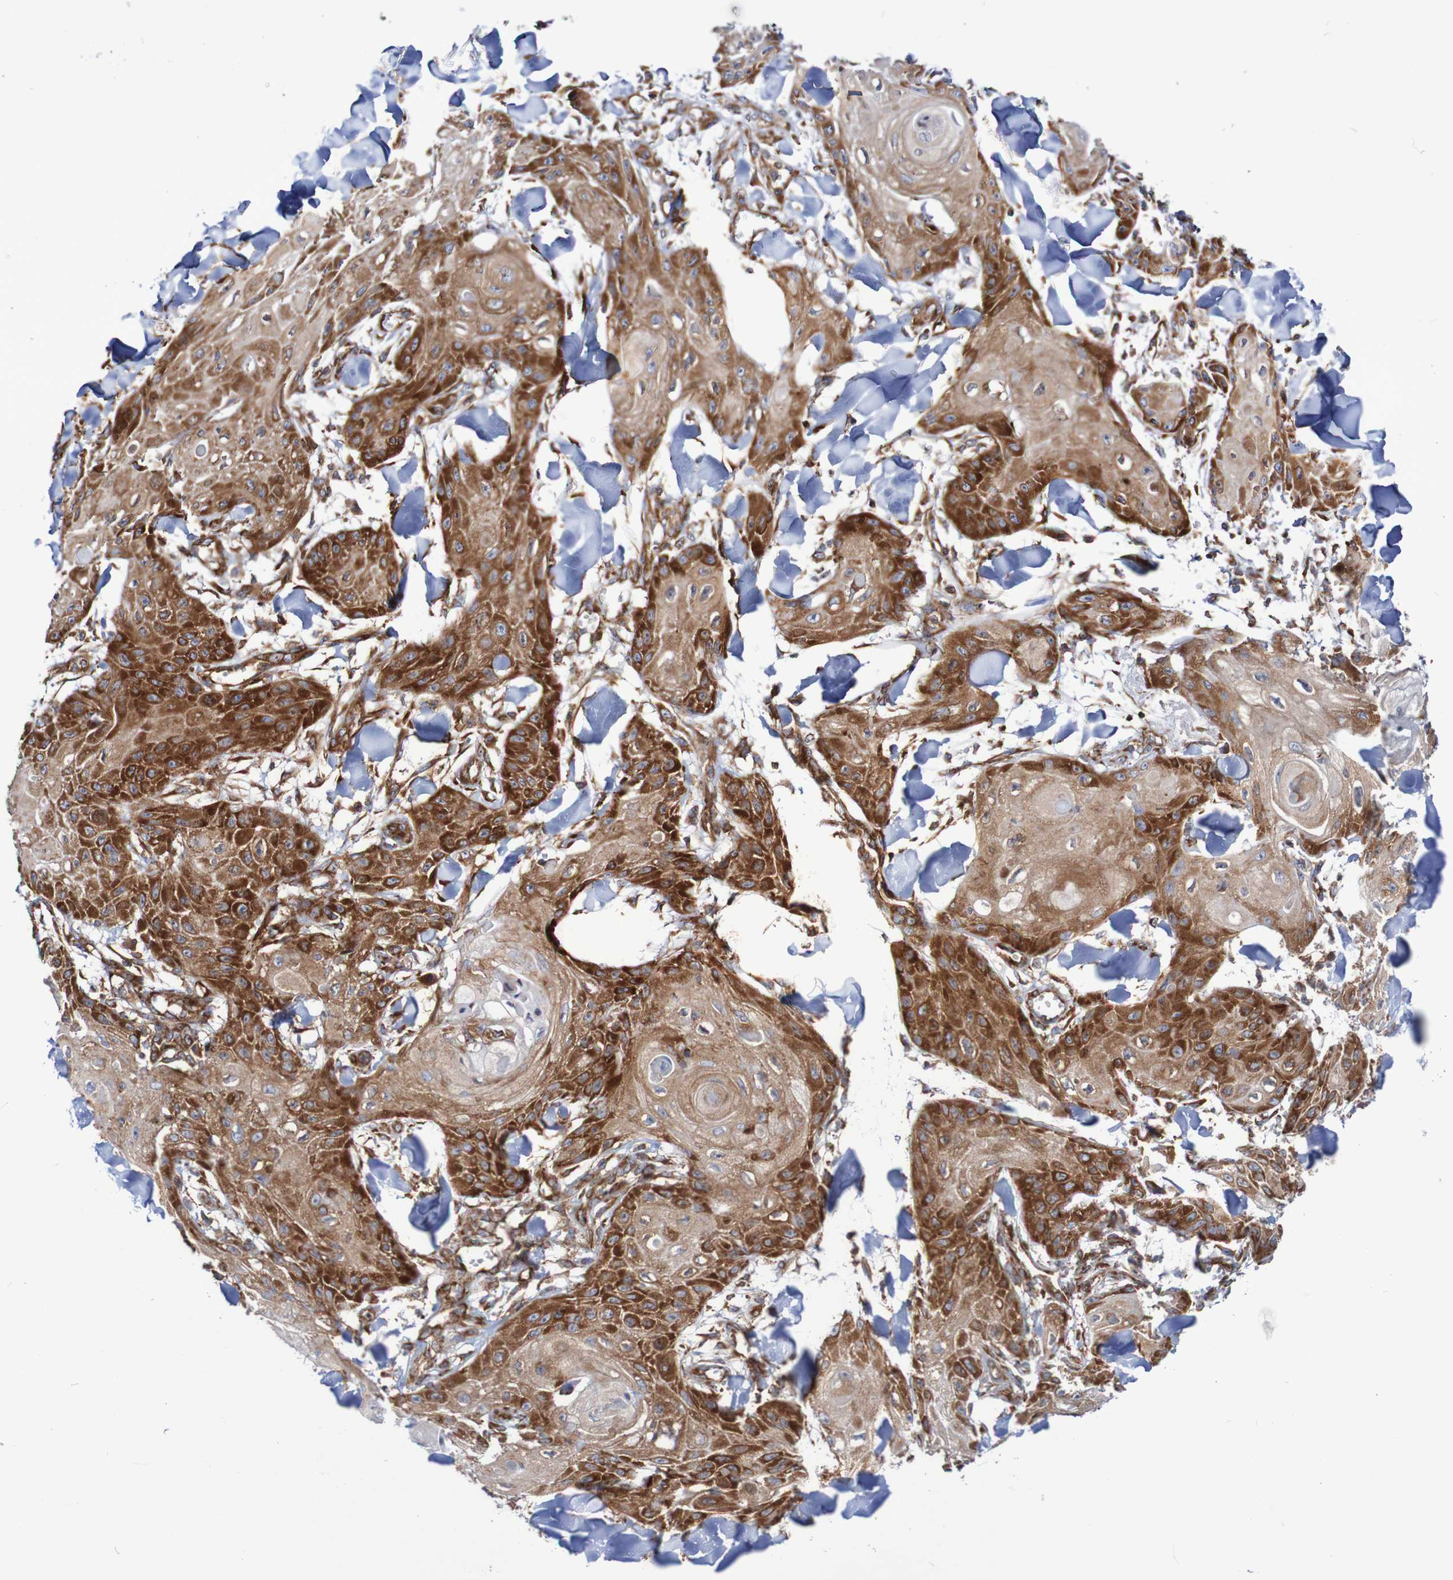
{"staining": {"intensity": "strong", "quantity": ">75%", "location": "cytoplasmic/membranous"}, "tissue": "skin cancer", "cell_type": "Tumor cells", "image_type": "cancer", "snomed": [{"axis": "morphology", "description": "Squamous cell carcinoma, NOS"}, {"axis": "topography", "description": "Skin"}], "caption": "DAB immunohistochemical staining of skin cancer displays strong cytoplasmic/membranous protein expression in about >75% of tumor cells. The protein of interest is shown in brown color, while the nuclei are stained blue.", "gene": "FXR2", "patient": {"sex": "male", "age": 74}}